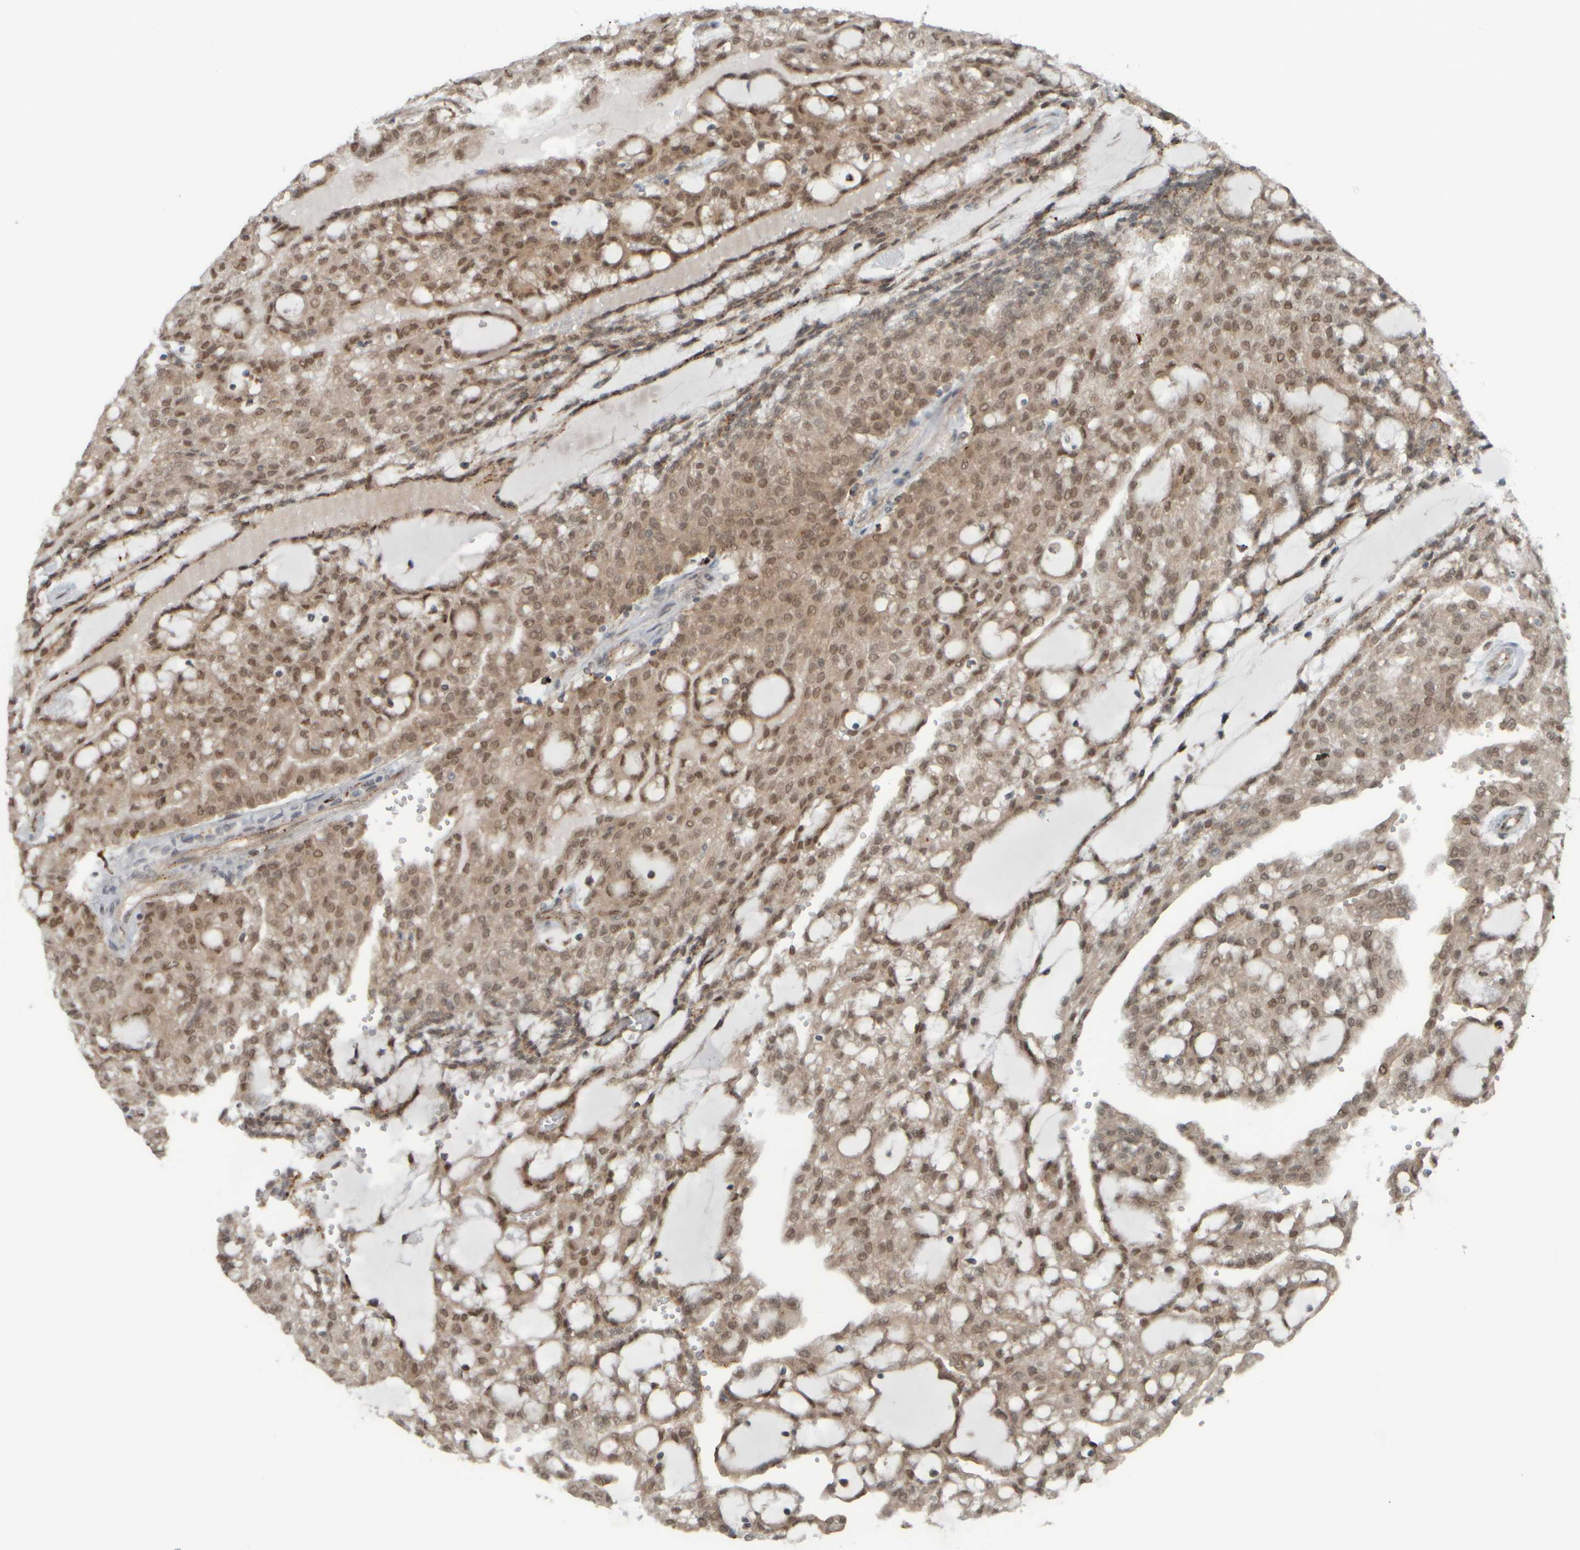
{"staining": {"intensity": "weak", "quantity": ">75%", "location": "cytoplasmic/membranous,nuclear"}, "tissue": "renal cancer", "cell_type": "Tumor cells", "image_type": "cancer", "snomed": [{"axis": "morphology", "description": "Adenocarcinoma, NOS"}, {"axis": "topography", "description": "Kidney"}], "caption": "Brown immunohistochemical staining in renal adenocarcinoma shows weak cytoplasmic/membranous and nuclear staining in approximately >75% of tumor cells.", "gene": "GIGYF1", "patient": {"sex": "male", "age": 63}}